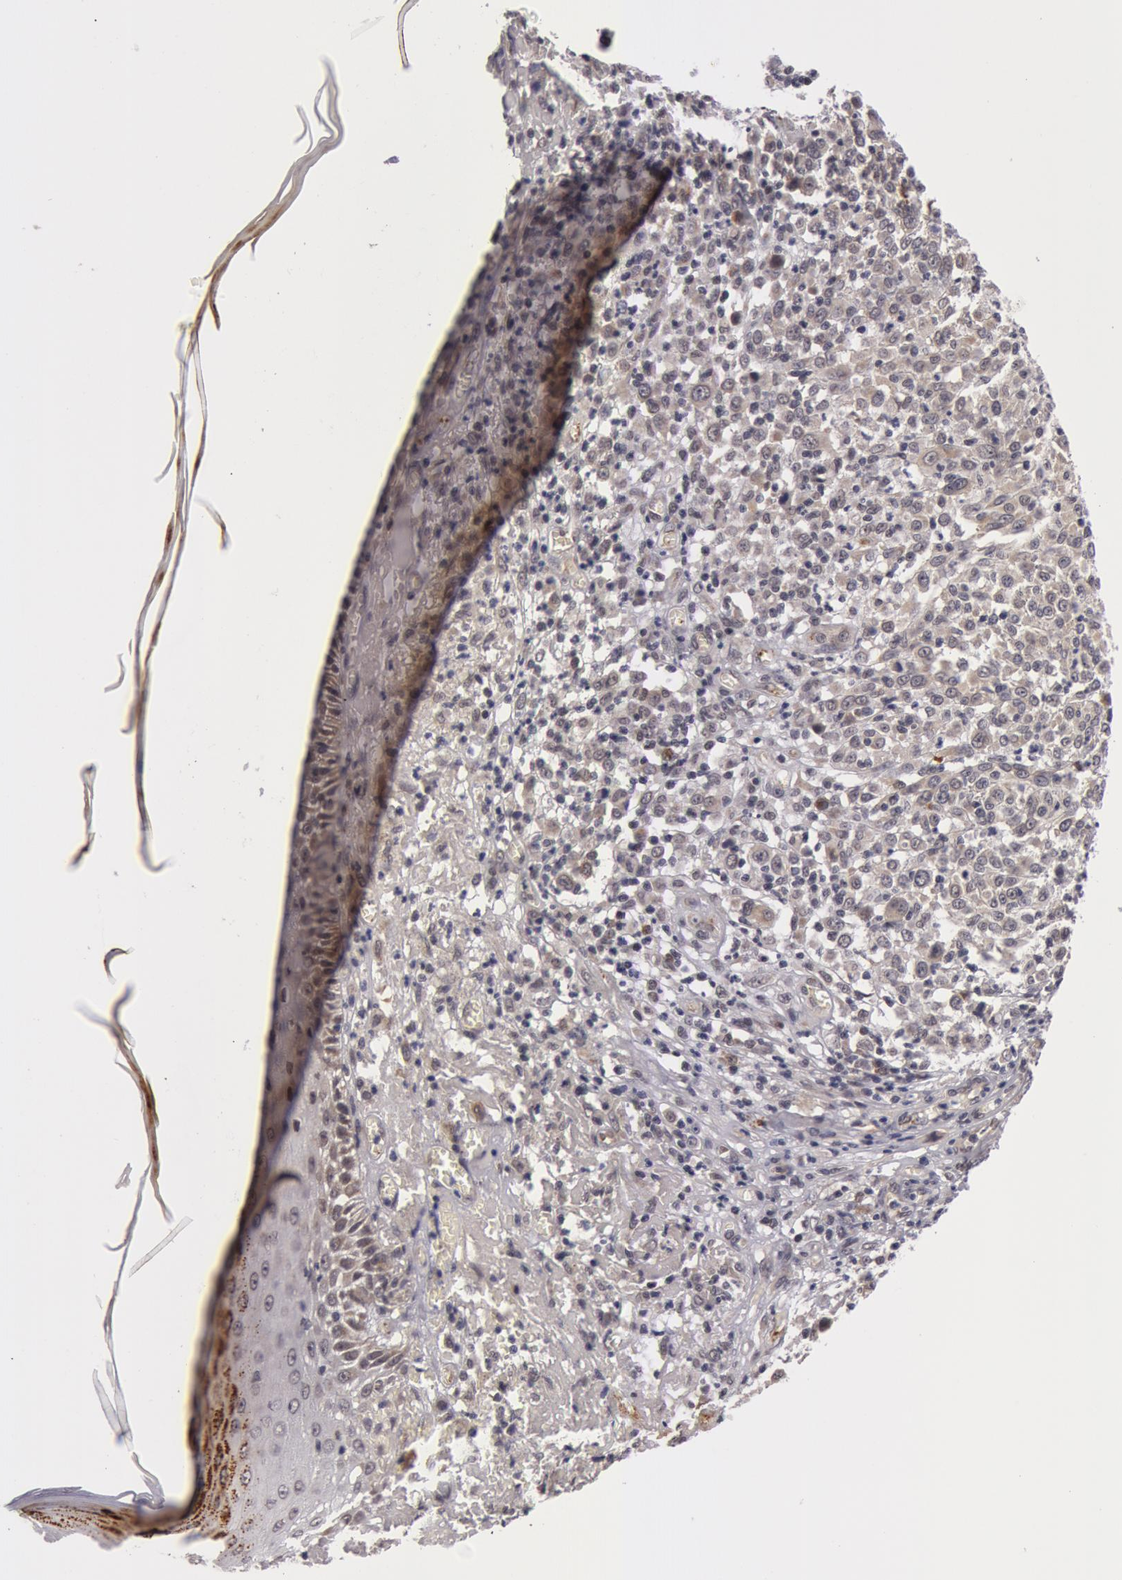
{"staining": {"intensity": "negative", "quantity": "none", "location": "none"}, "tissue": "melanoma", "cell_type": "Tumor cells", "image_type": "cancer", "snomed": [{"axis": "morphology", "description": "Malignant melanoma, NOS"}, {"axis": "topography", "description": "Skin"}], "caption": "The immunohistochemistry histopathology image has no significant staining in tumor cells of malignant melanoma tissue.", "gene": "SYTL4", "patient": {"sex": "female", "age": 49}}